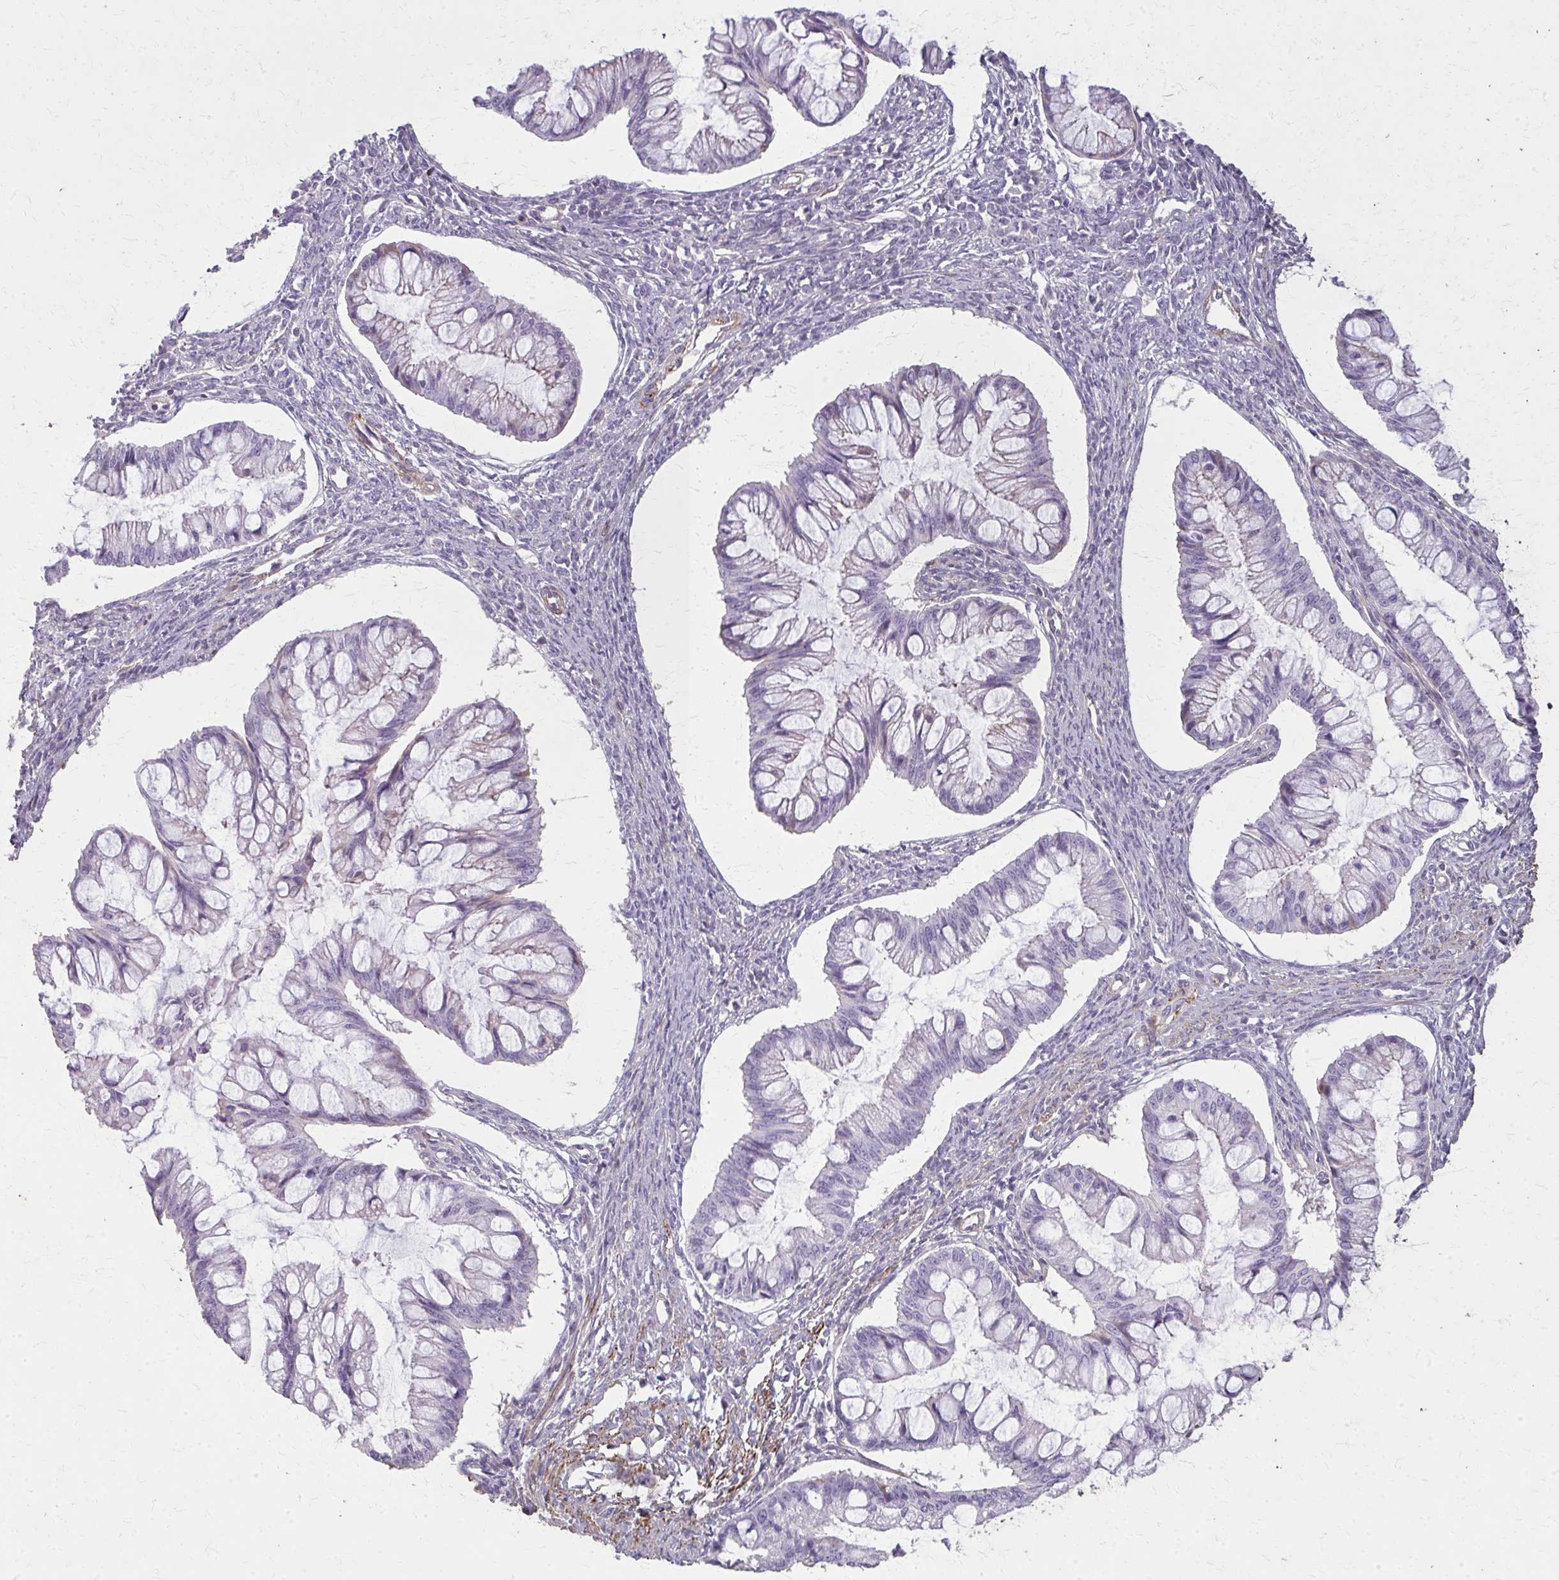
{"staining": {"intensity": "weak", "quantity": "<25%", "location": "cytoplasmic/membranous"}, "tissue": "ovarian cancer", "cell_type": "Tumor cells", "image_type": "cancer", "snomed": [{"axis": "morphology", "description": "Cystadenocarcinoma, mucinous, NOS"}, {"axis": "topography", "description": "Ovary"}], "caption": "Protein analysis of mucinous cystadenocarcinoma (ovarian) reveals no significant positivity in tumor cells.", "gene": "TENM4", "patient": {"sex": "female", "age": 73}}